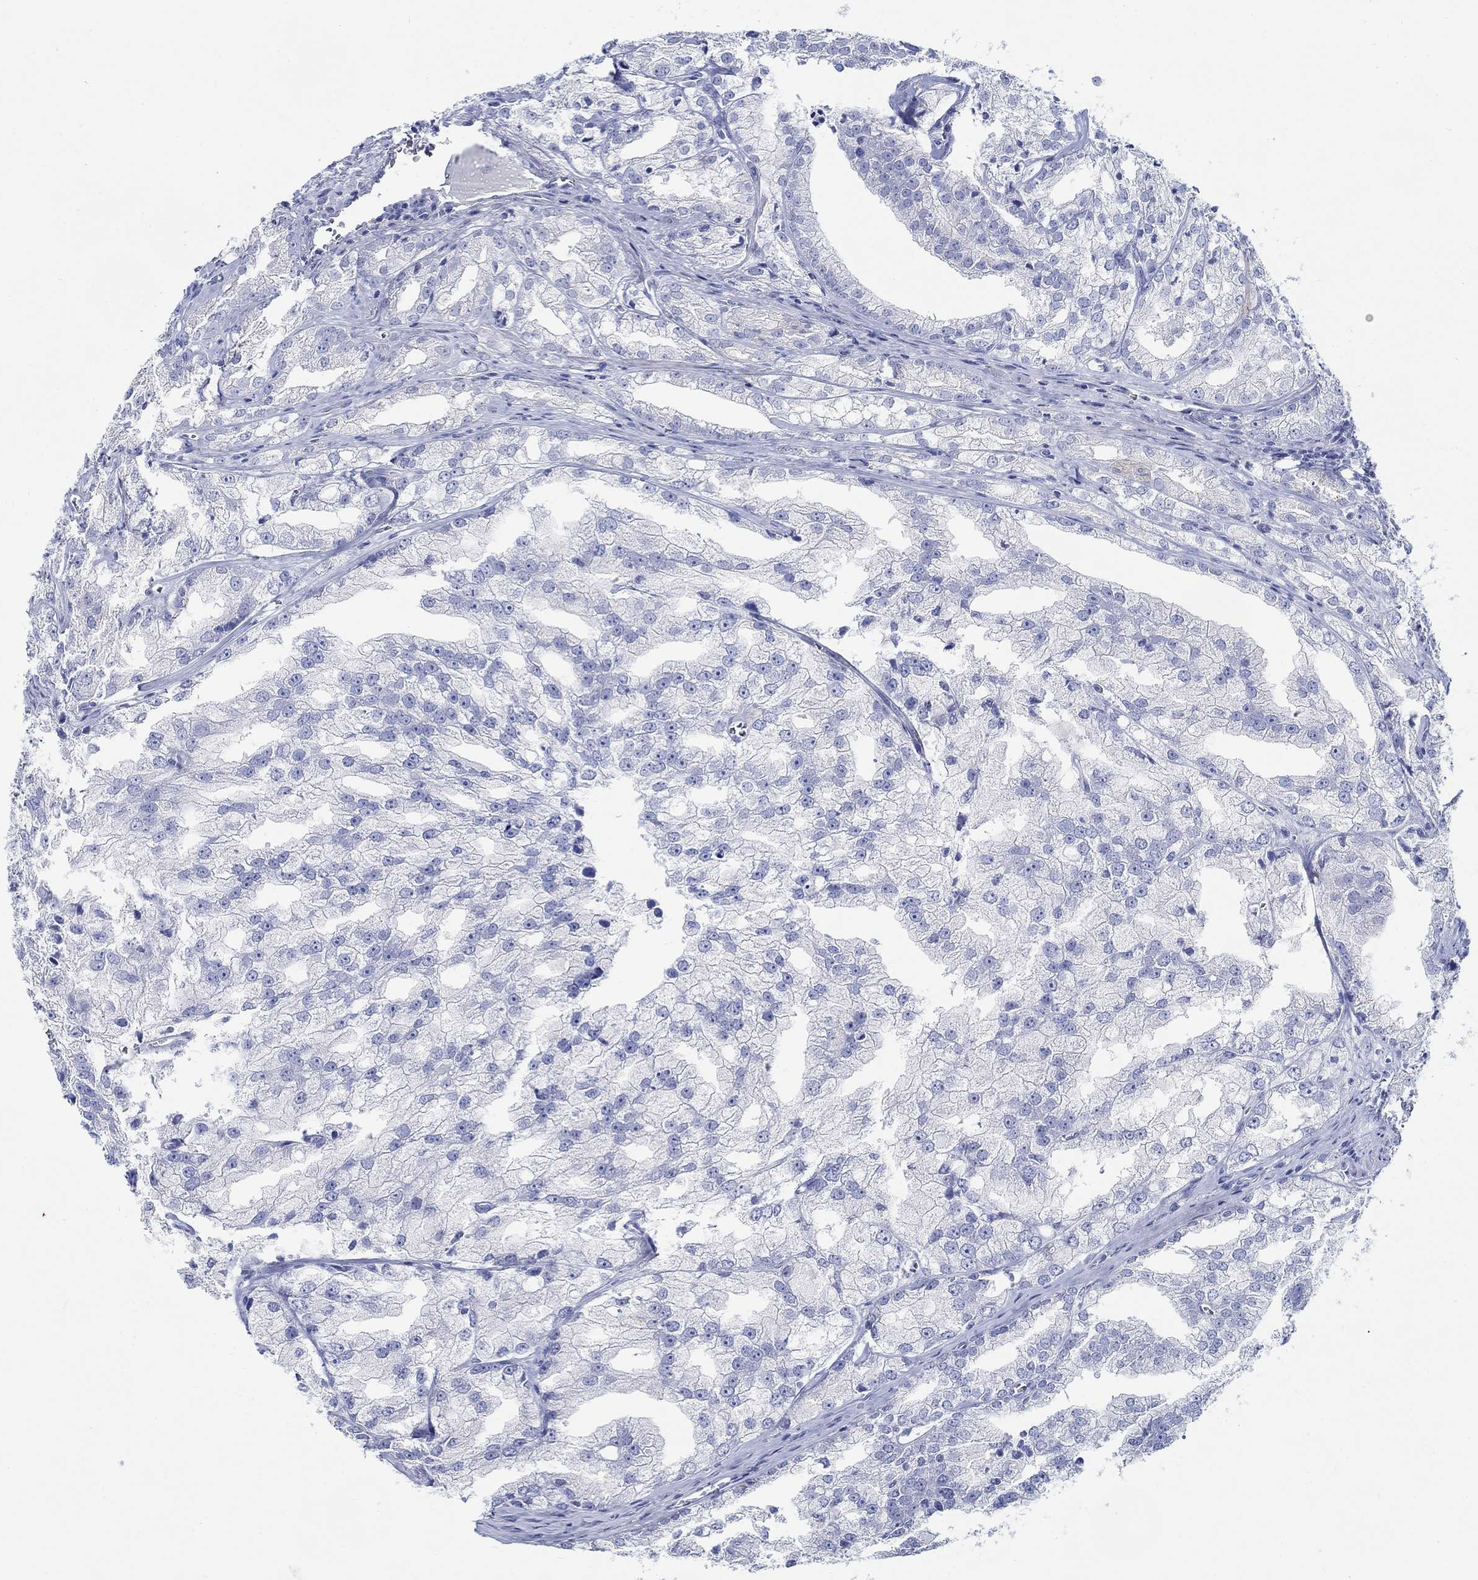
{"staining": {"intensity": "negative", "quantity": "none", "location": "none"}, "tissue": "prostate cancer", "cell_type": "Tumor cells", "image_type": "cancer", "snomed": [{"axis": "morphology", "description": "Adenocarcinoma, NOS"}, {"axis": "topography", "description": "Prostate"}], "caption": "Tumor cells are negative for brown protein staining in prostate cancer (adenocarcinoma).", "gene": "FBXO2", "patient": {"sex": "male", "age": 70}}